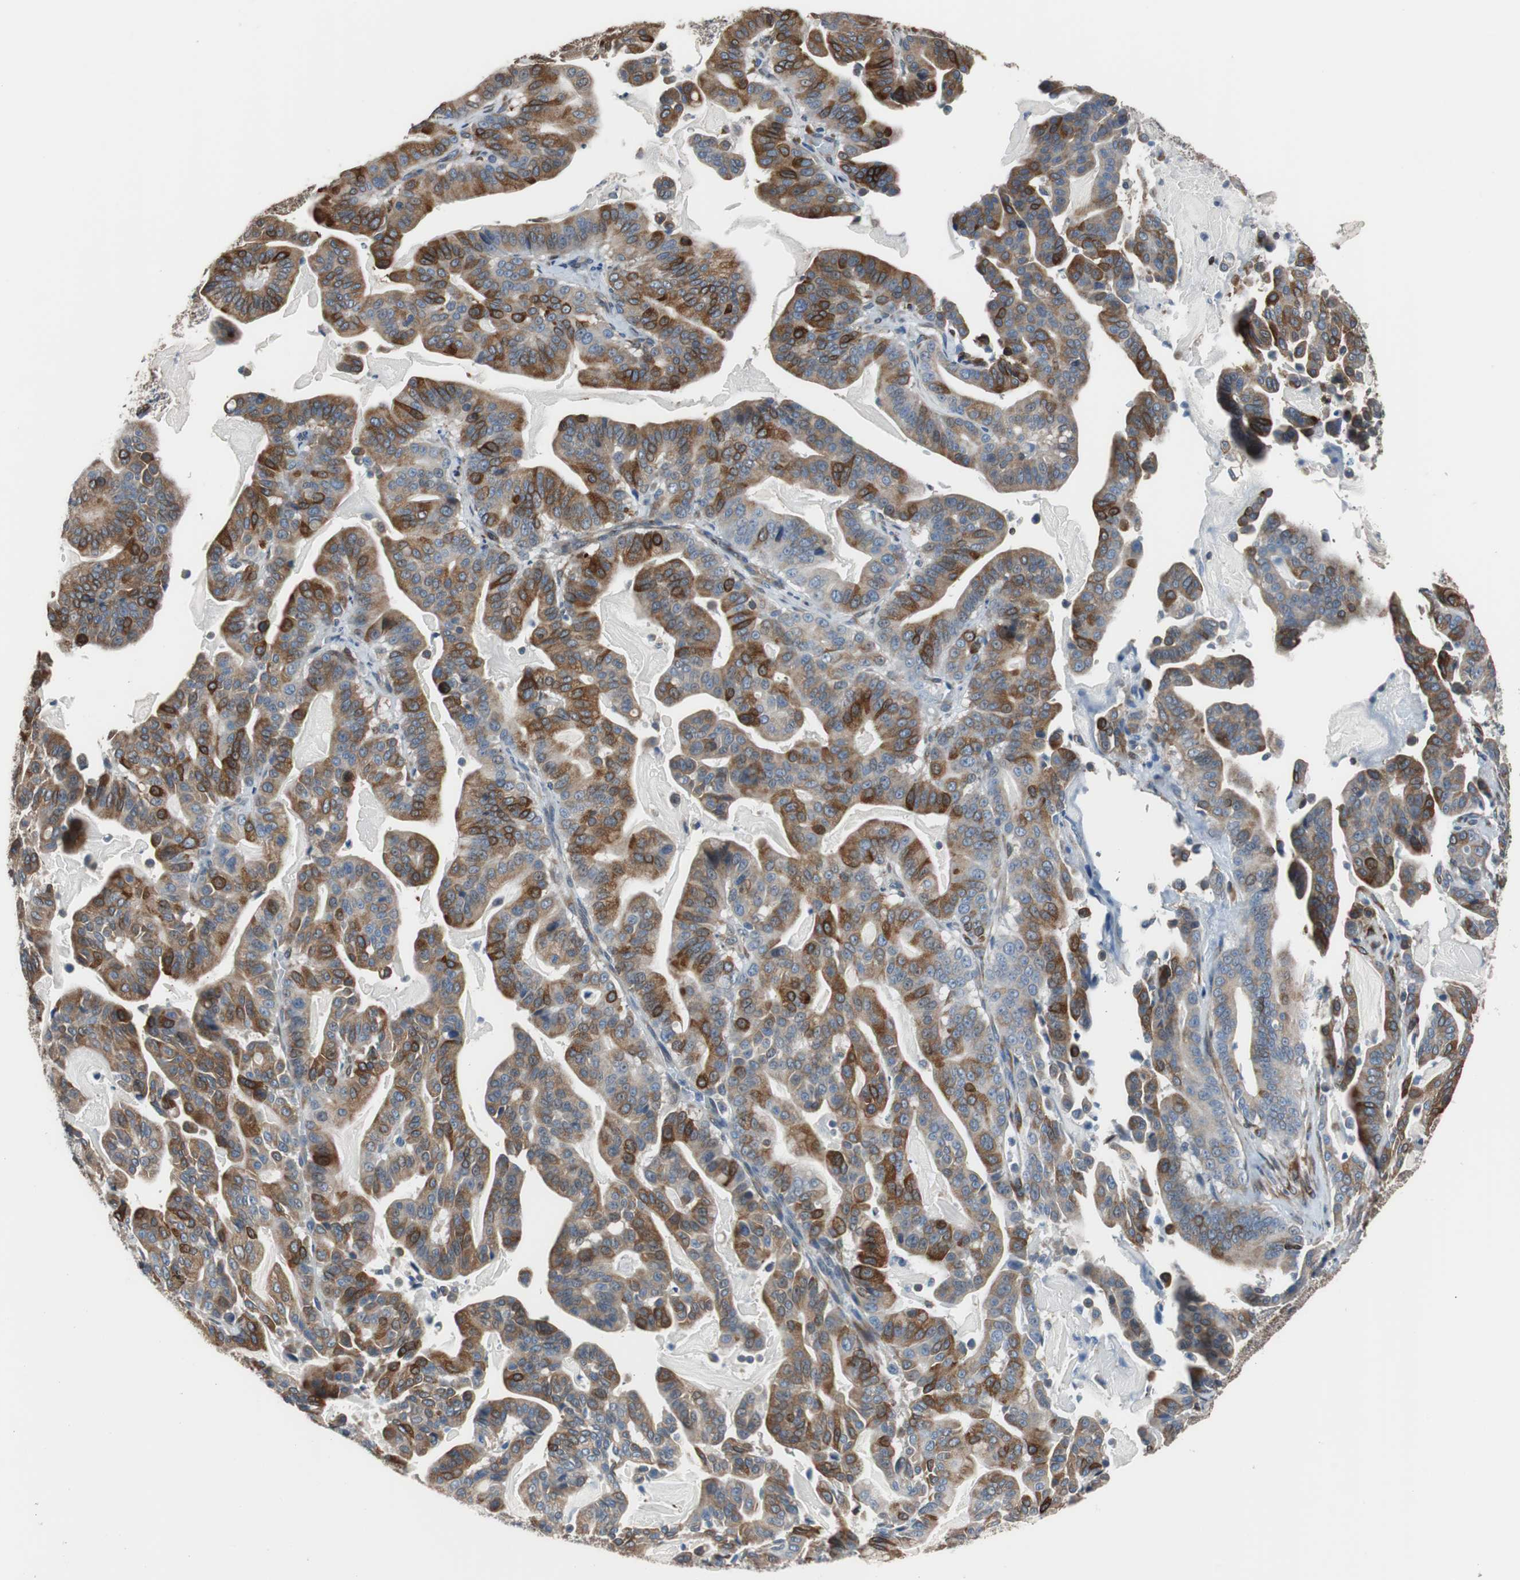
{"staining": {"intensity": "moderate", "quantity": ">75%", "location": "cytoplasmic/membranous"}, "tissue": "pancreatic cancer", "cell_type": "Tumor cells", "image_type": "cancer", "snomed": [{"axis": "morphology", "description": "Adenocarcinoma, NOS"}, {"axis": "topography", "description": "Pancreas"}], "caption": "Immunohistochemical staining of pancreatic adenocarcinoma shows medium levels of moderate cytoplasmic/membranous protein positivity in approximately >75% of tumor cells. (DAB (3,3'-diaminobenzidine) IHC, brown staining for protein, blue staining for nuclei).", "gene": "PBXIP1", "patient": {"sex": "male", "age": 63}}